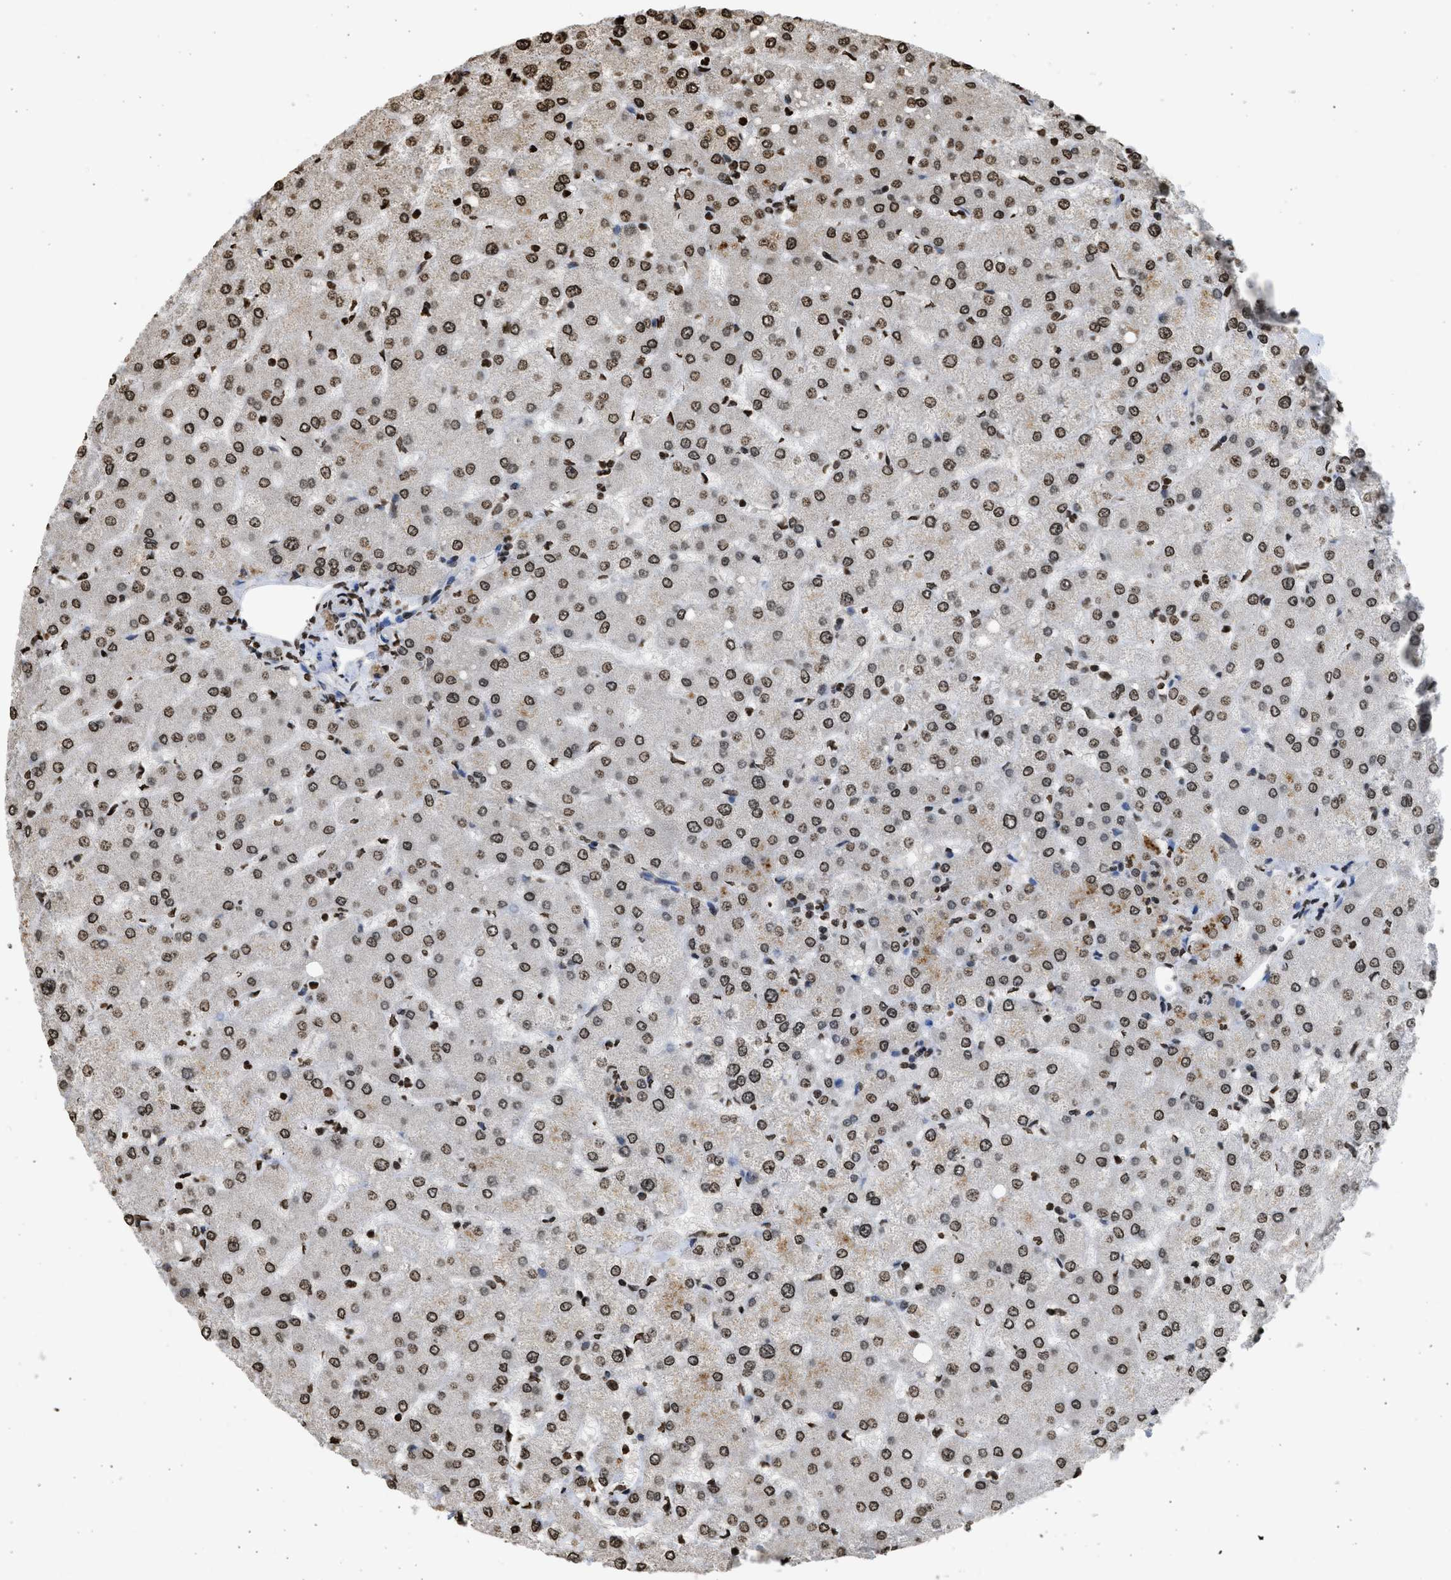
{"staining": {"intensity": "moderate", "quantity": ">75%", "location": "nuclear"}, "tissue": "liver", "cell_type": "Cholangiocytes", "image_type": "normal", "snomed": [{"axis": "morphology", "description": "Normal tissue, NOS"}, {"axis": "topography", "description": "Liver"}], "caption": "Immunohistochemical staining of unremarkable human liver shows >75% levels of moderate nuclear protein staining in about >75% of cholangiocytes.", "gene": "RRAGC", "patient": {"sex": "female", "age": 54}}